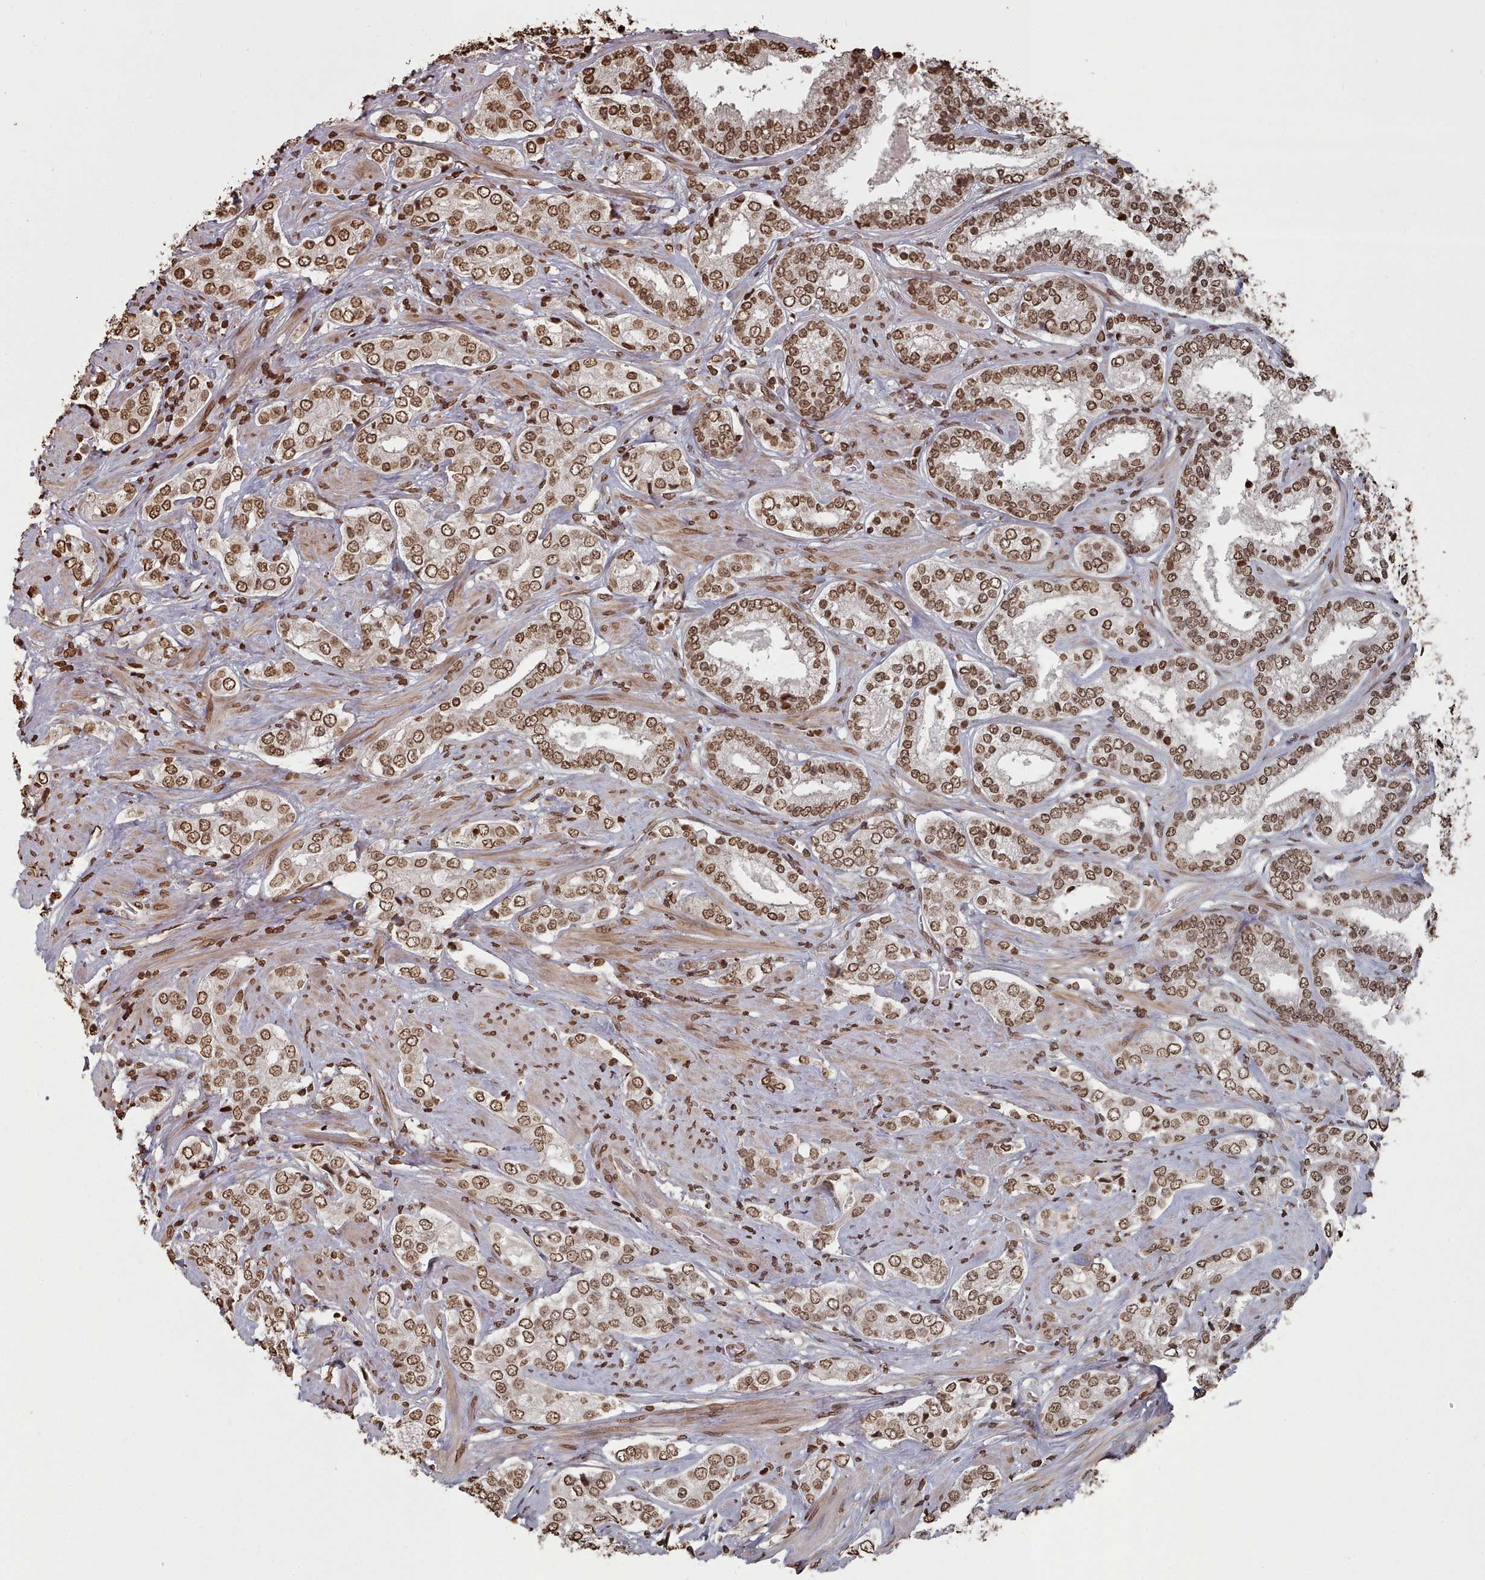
{"staining": {"intensity": "strong", "quantity": ">75%", "location": "nuclear"}, "tissue": "prostate cancer", "cell_type": "Tumor cells", "image_type": "cancer", "snomed": [{"axis": "morphology", "description": "Adenocarcinoma, High grade"}, {"axis": "topography", "description": "Prostate"}], "caption": "Prostate high-grade adenocarcinoma stained with DAB (3,3'-diaminobenzidine) immunohistochemistry reveals high levels of strong nuclear positivity in approximately >75% of tumor cells.", "gene": "PLEKHG5", "patient": {"sex": "male", "age": 71}}